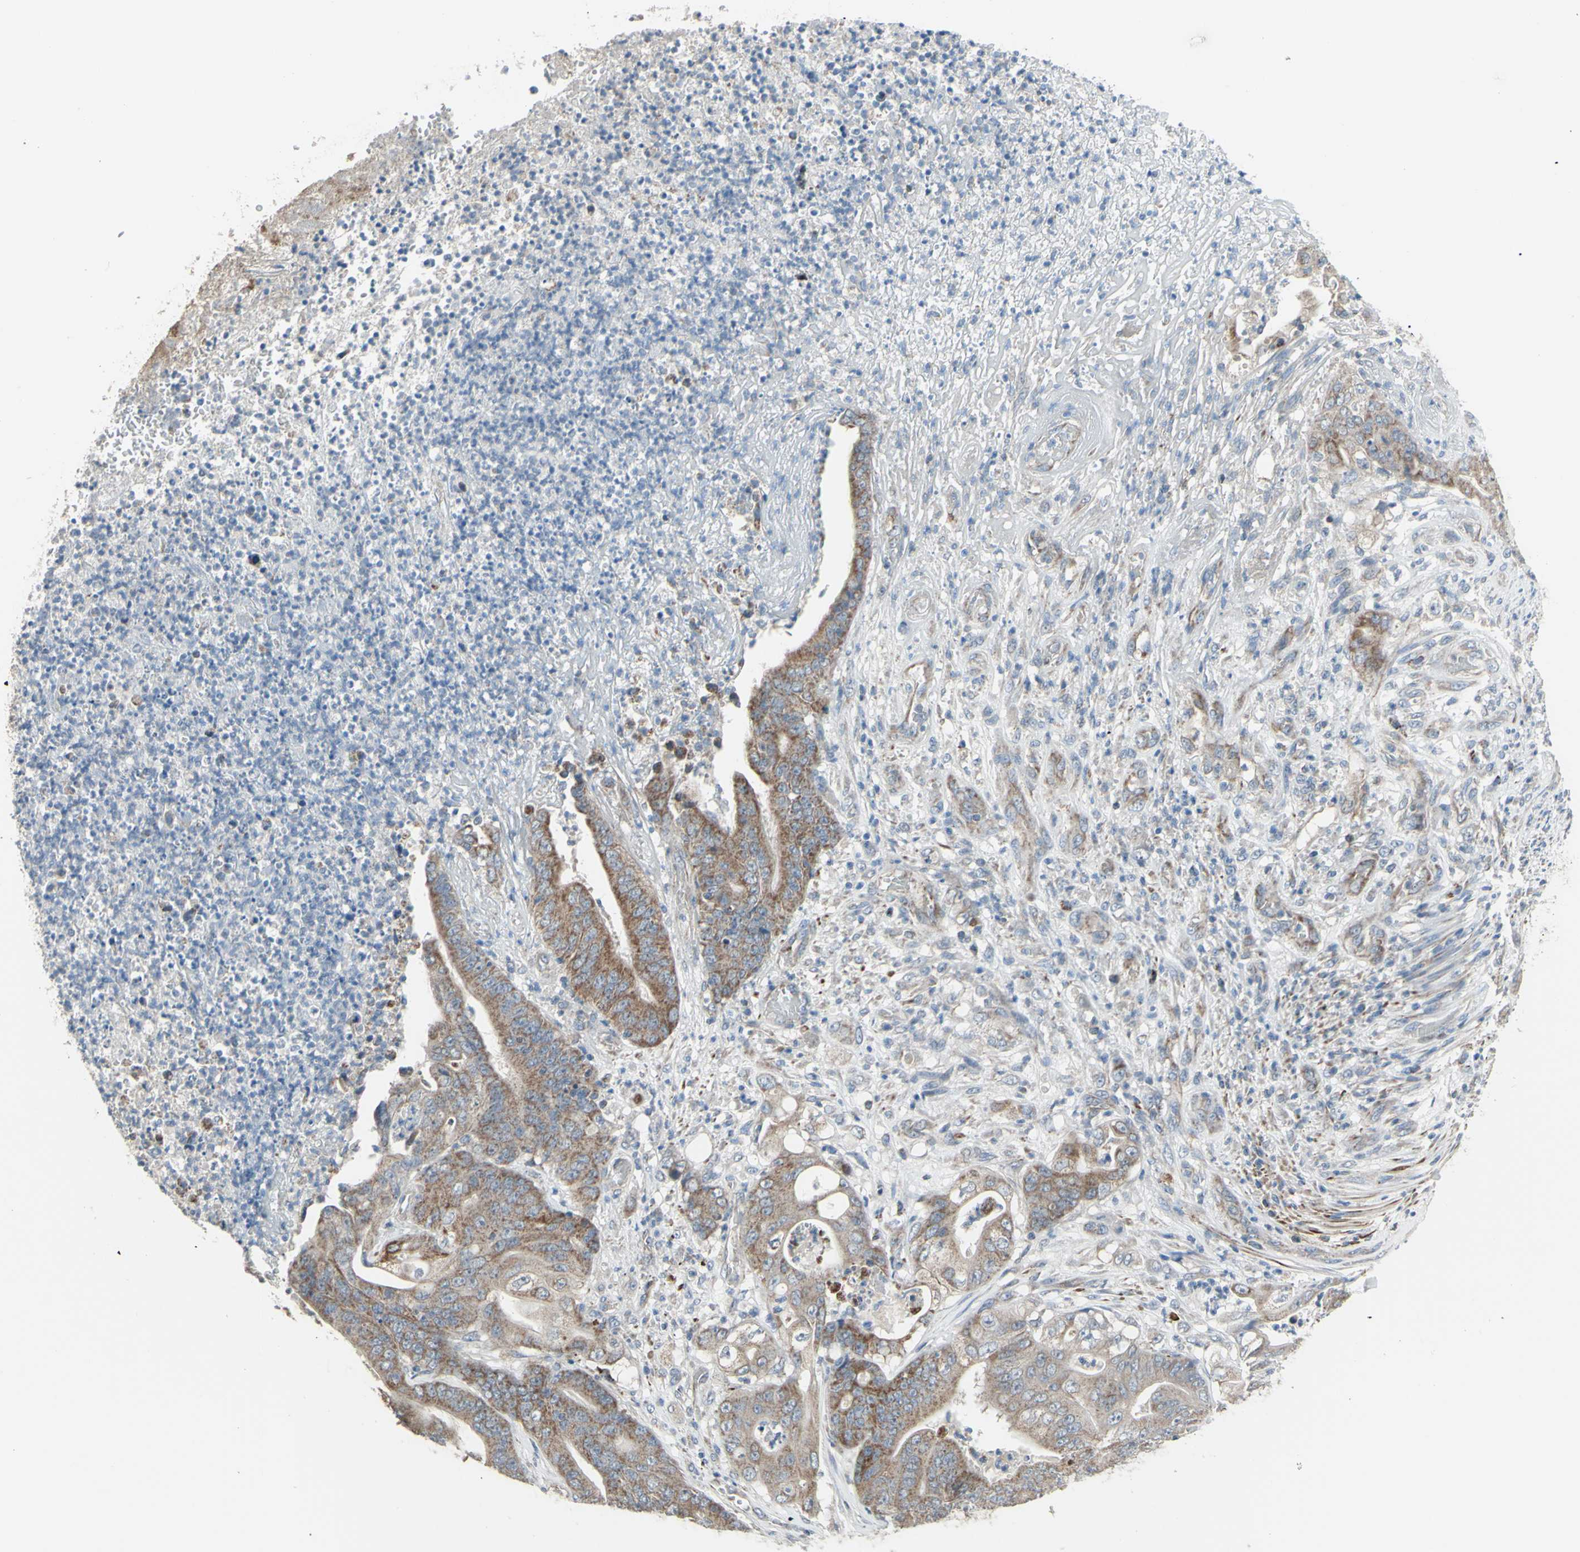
{"staining": {"intensity": "weak", "quantity": ">75%", "location": "cytoplasmic/membranous"}, "tissue": "stomach cancer", "cell_type": "Tumor cells", "image_type": "cancer", "snomed": [{"axis": "morphology", "description": "Adenocarcinoma, NOS"}, {"axis": "topography", "description": "Stomach"}], "caption": "Immunohistochemical staining of adenocarcinoma (stomach) shows low levels of weak cytoplasmic/membranous staining in about >75% of tumor cells.", "gene": "FAM171B", "patient": {"sex": "female", "age": 73}}